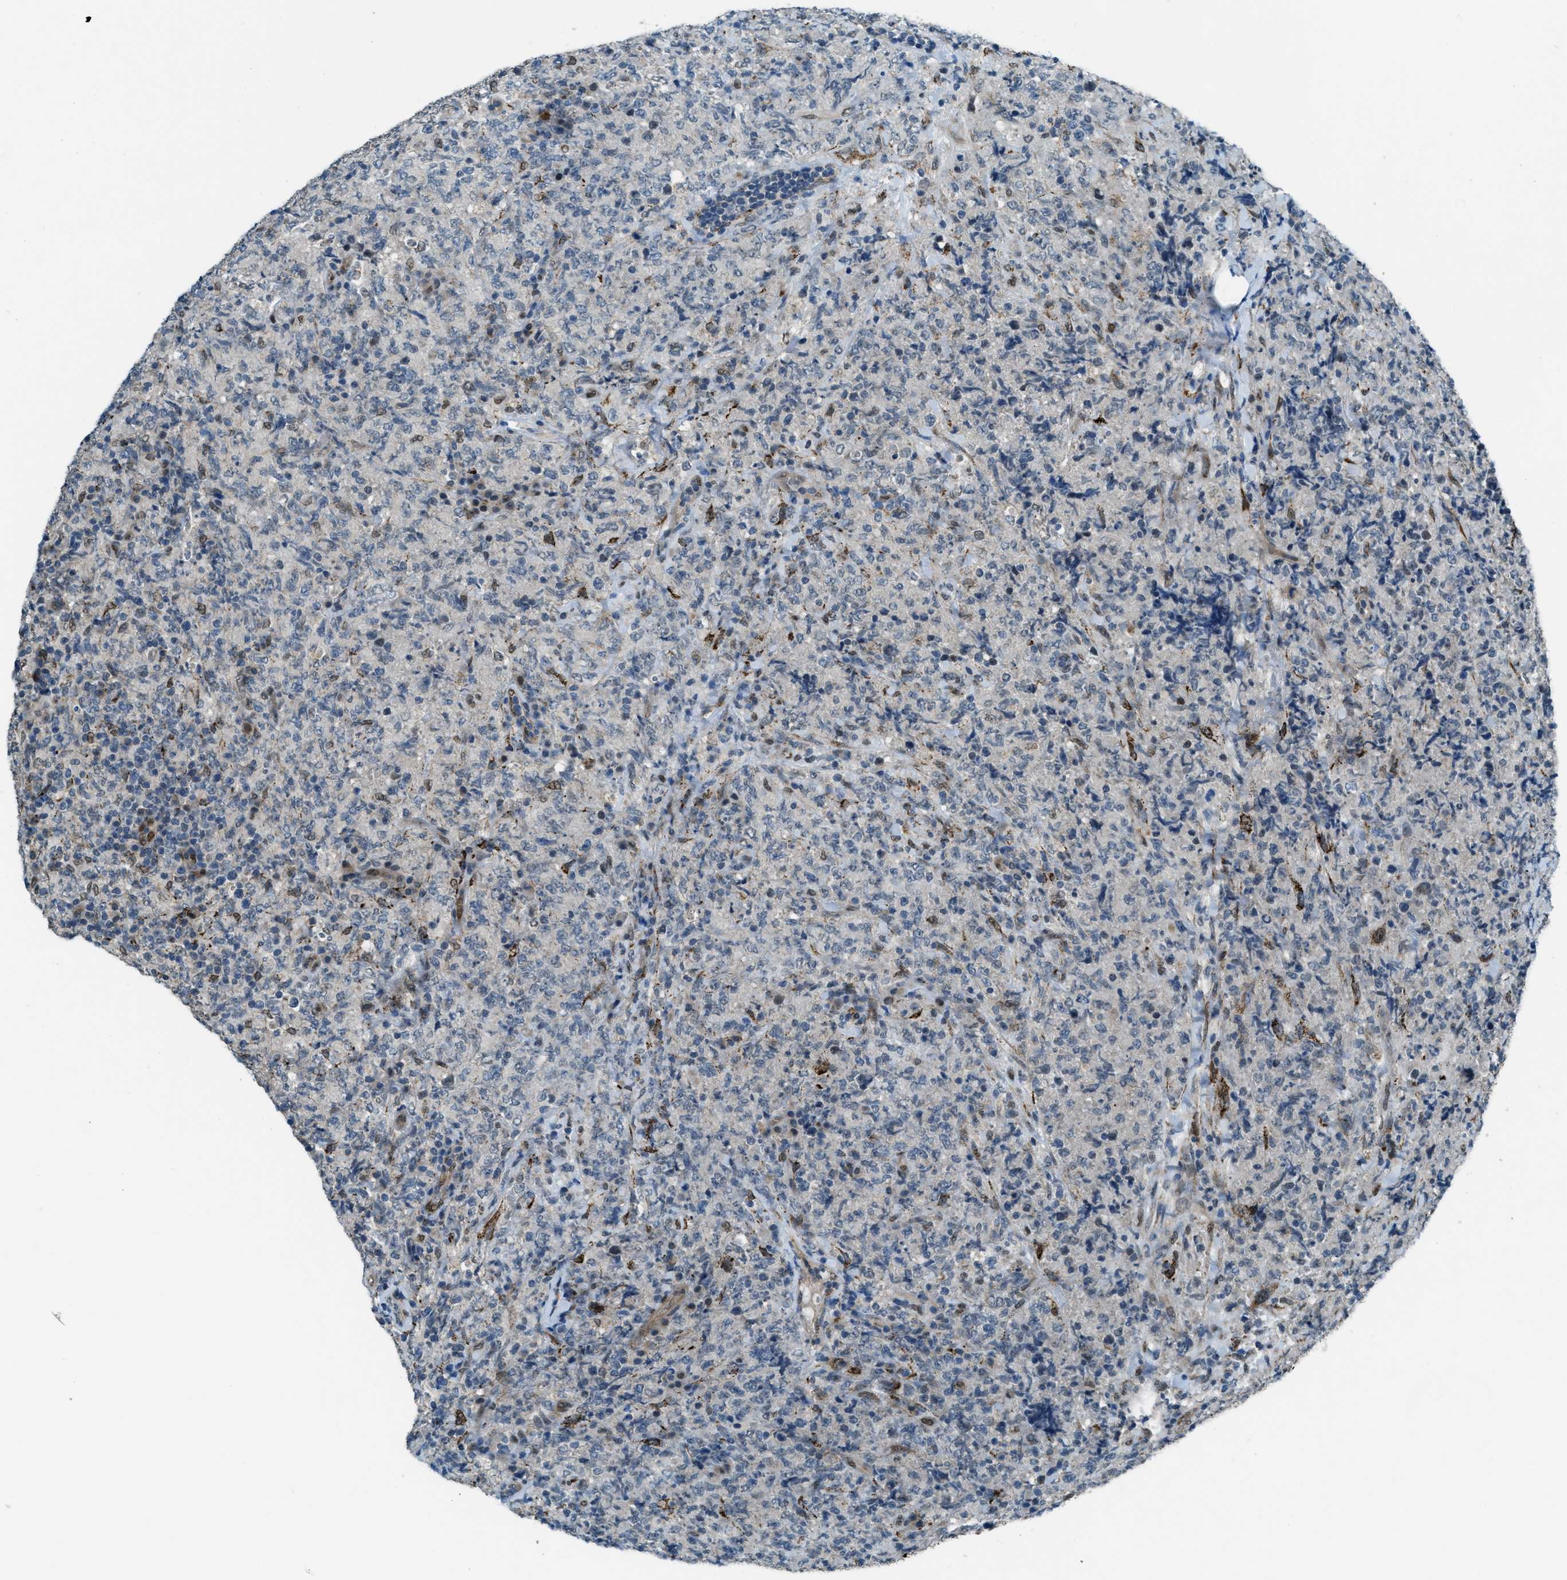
{"staining": {"intensity": "negative", "quantity": "none", "location": "none"}, "tissue": "lymphoma", "cell_type": "Tumor cells", "image_type": "cancer", "snomed": [{"axis": "morphology", "description": "Malignant lymphoma, non-Hodgkin's type, High grade"}, {"axis": "topography", "description": "Tonsil"}], "caption": "Immunohistochemistry of lymphoma demonstrates no expression in tumor cells. (DAB IHC visualized using brightfield microscopy, high magnification).", "gene": "NPEPL1", "patient": {"sex": "female", "age": 36}}